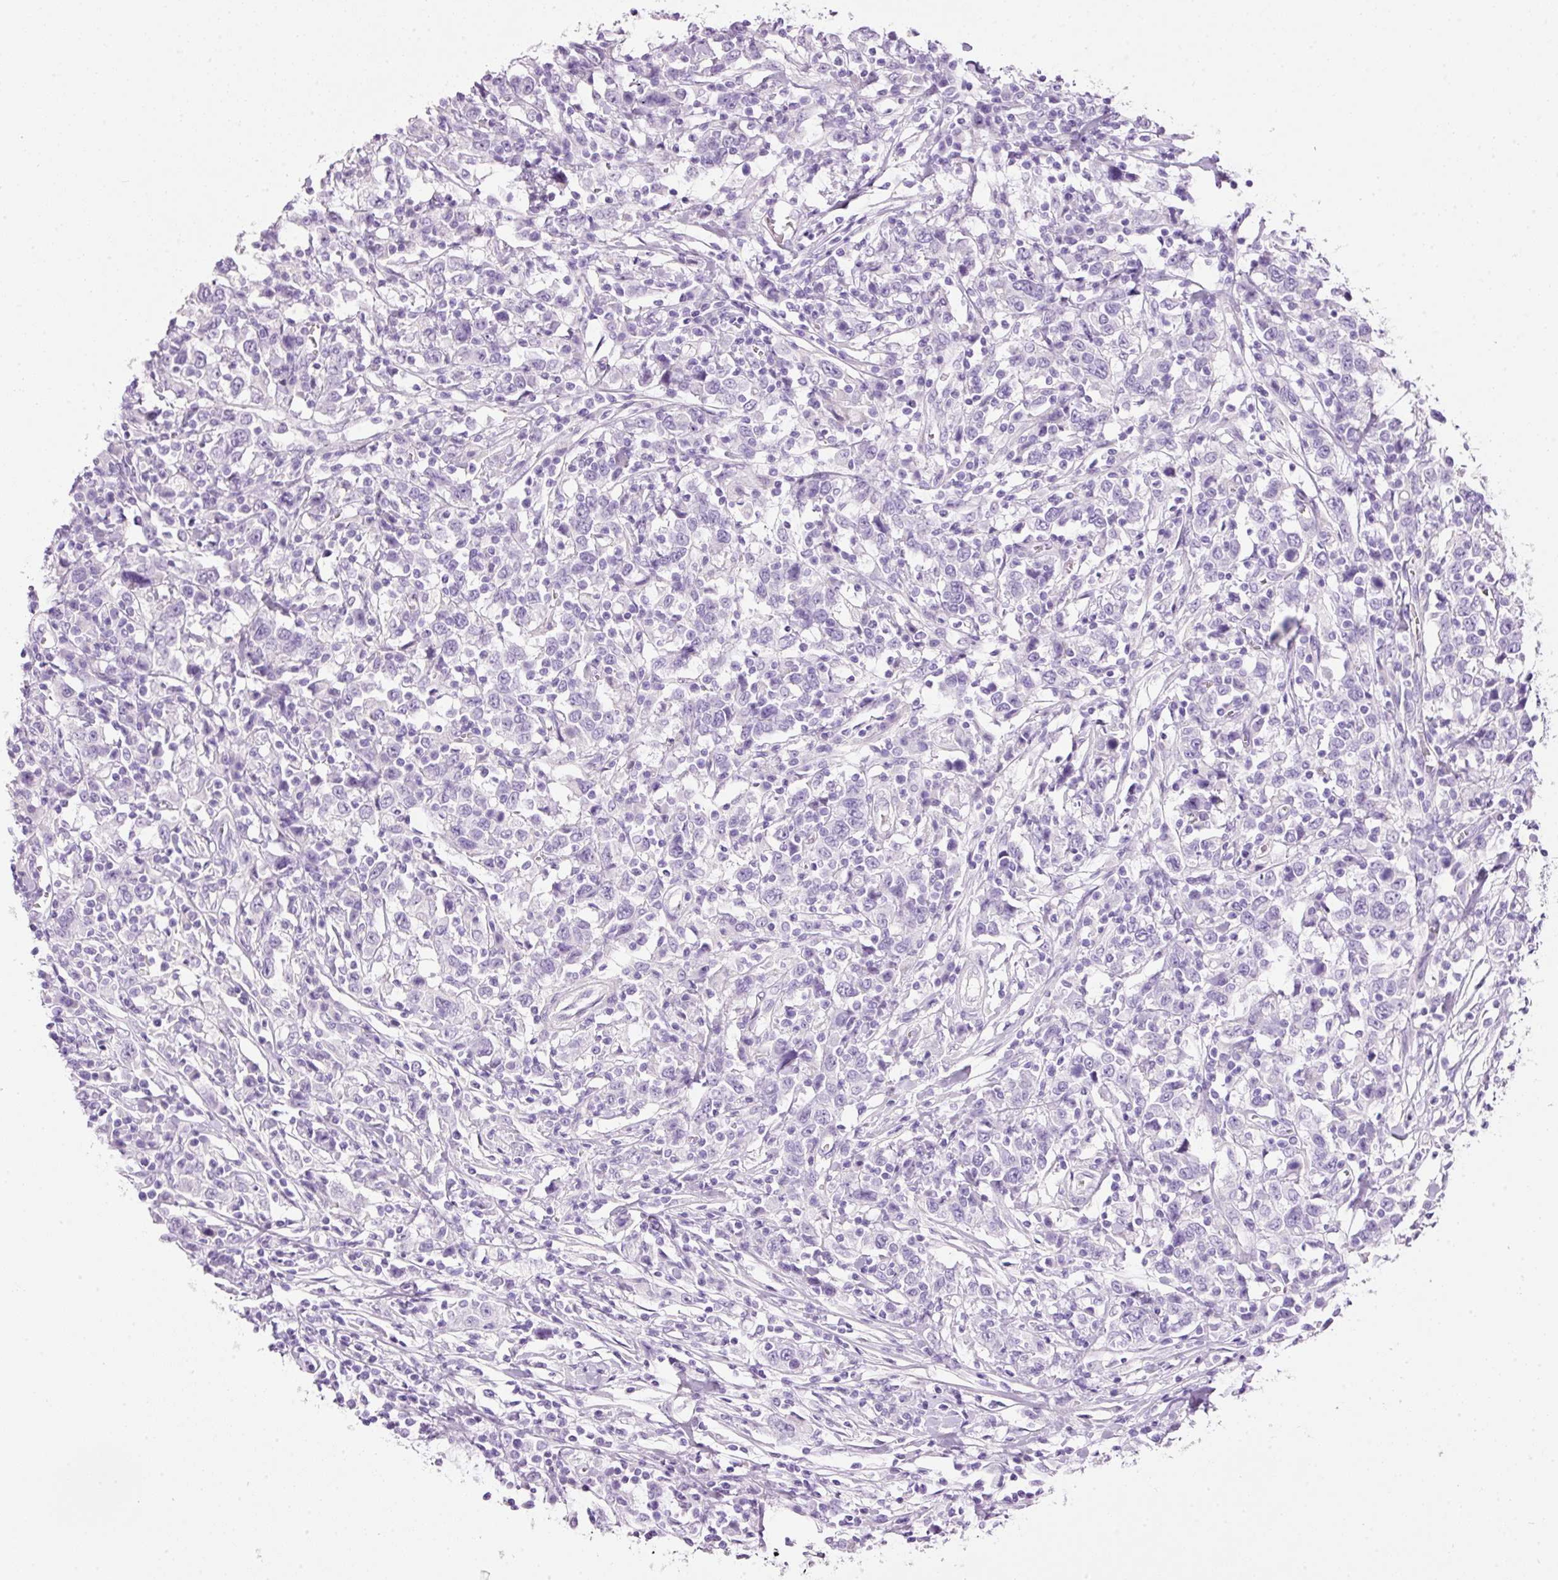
{"staining": {"intensity": "negative", "quantity": "none", "location": "none"}, "tissue": "urothelial cancer", "cell_type": "Tumor cells", "image_type": "cancer", "snomed": [{"axis": "morphology", "description": "Urothelial carcinoma, High grade"}, {"axis": "topography", "description": "Urinary bladder"}], "caption": "DAB immunohistochemical staining of human urothelial cancer reveals no significant staining in tumor cells. (Brightfield microscopy of DAB (3,3'-diaminobenzidine) immunohistochemistry (IHC) at high magnification).", "gene": "BSND", "patient": {"sex": "male", "age": 61}}